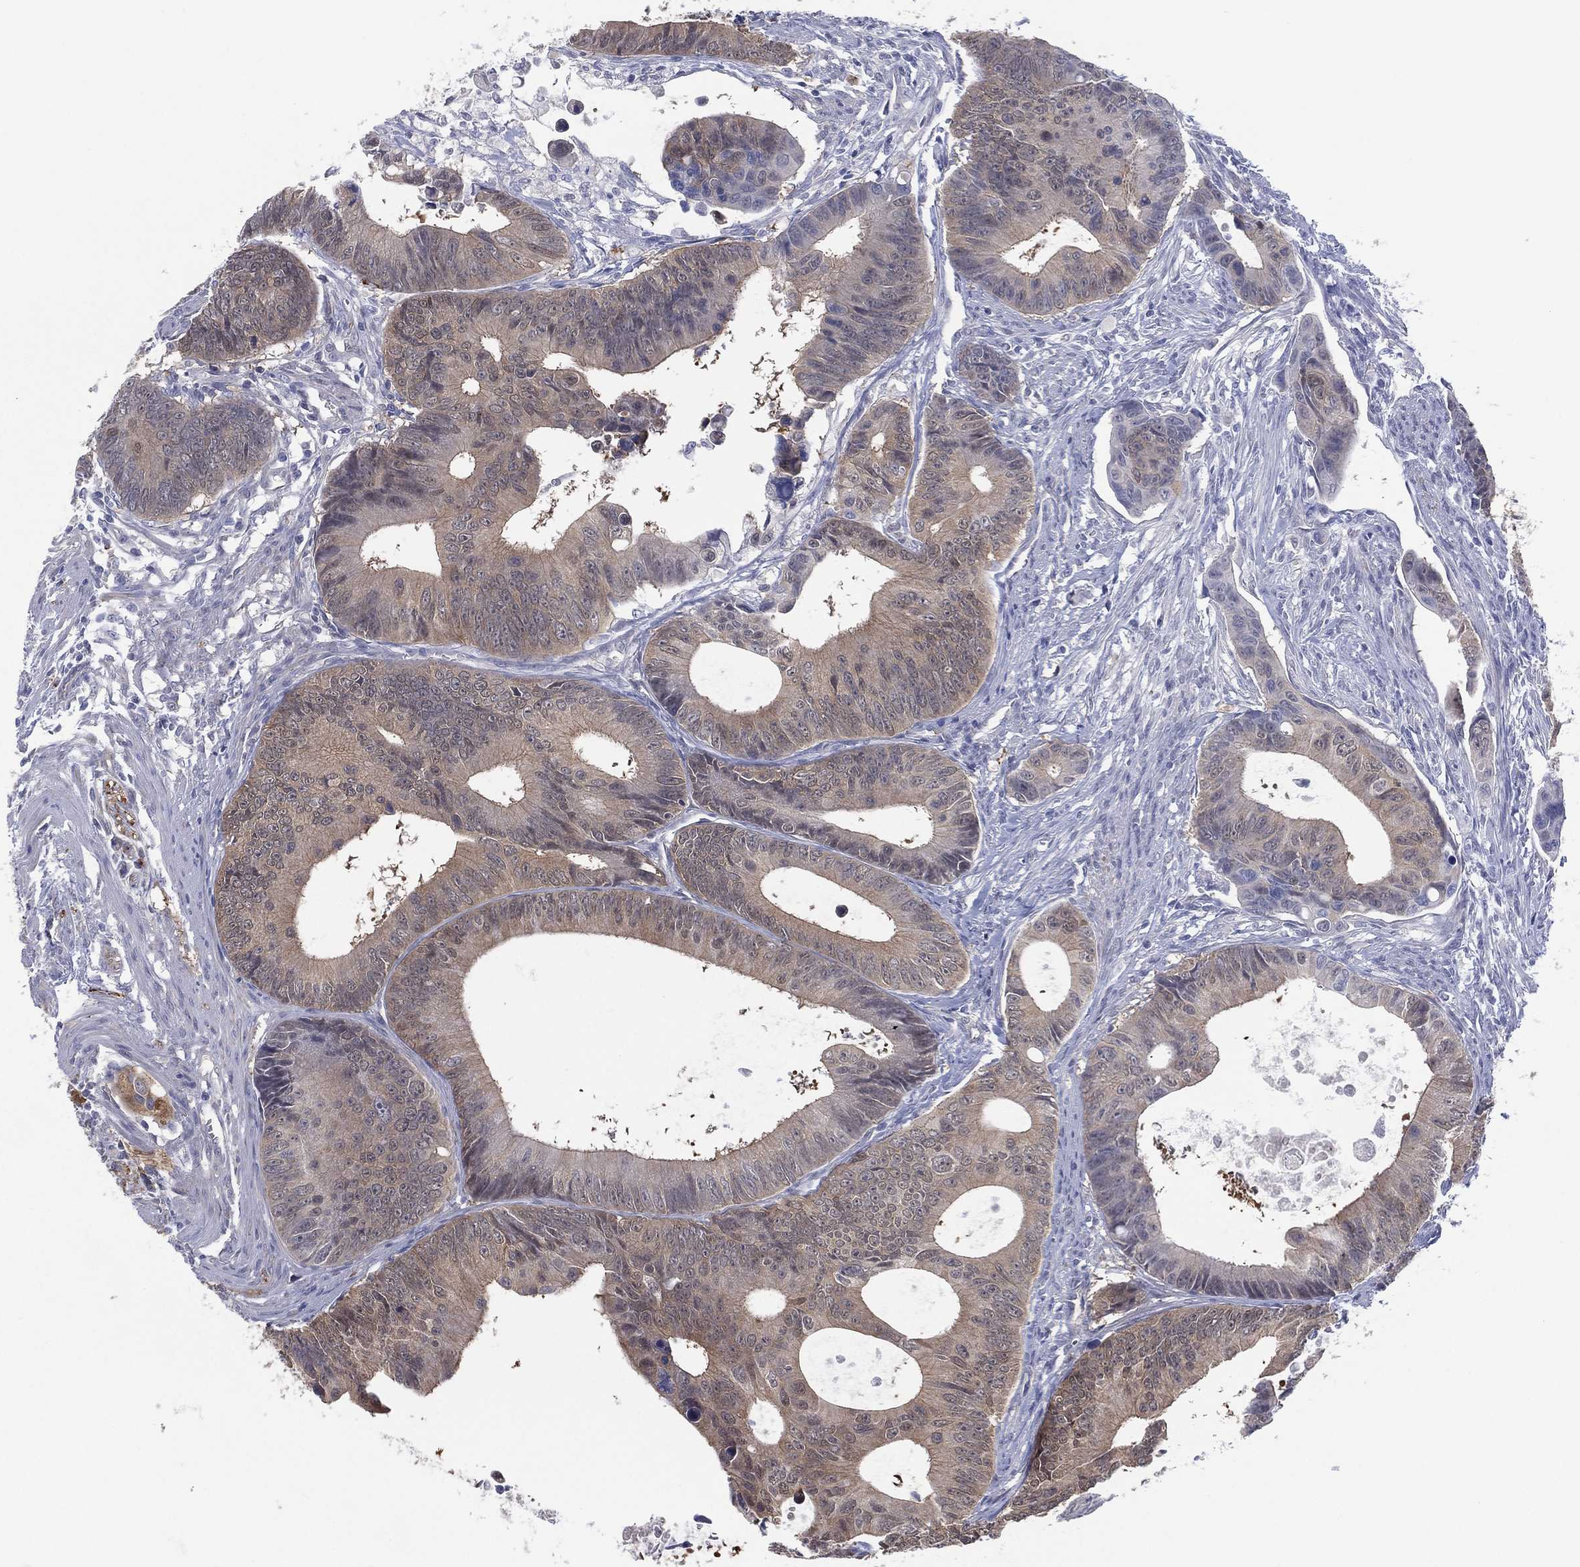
{"staining": {"intensity": "weak", "quantity": "<25%", "location": "cytoplasmic/membranous"}, "tissue": "colorectal cancer", "cell_type": "Tumor cells", "image_type": "cancer", "snomed": [{"axis": "morphology", "description": "Adenocarcinoma, NOS"}, {"axis": "topography", "description": "Colon"}], "caption": "Immunohistochemical staining of human adenocarcinoma (colorectal) reveals no significant positivity in tumor cells.", "gene": "DDAH1", "patient": {"sex": "female", "age": 87}}